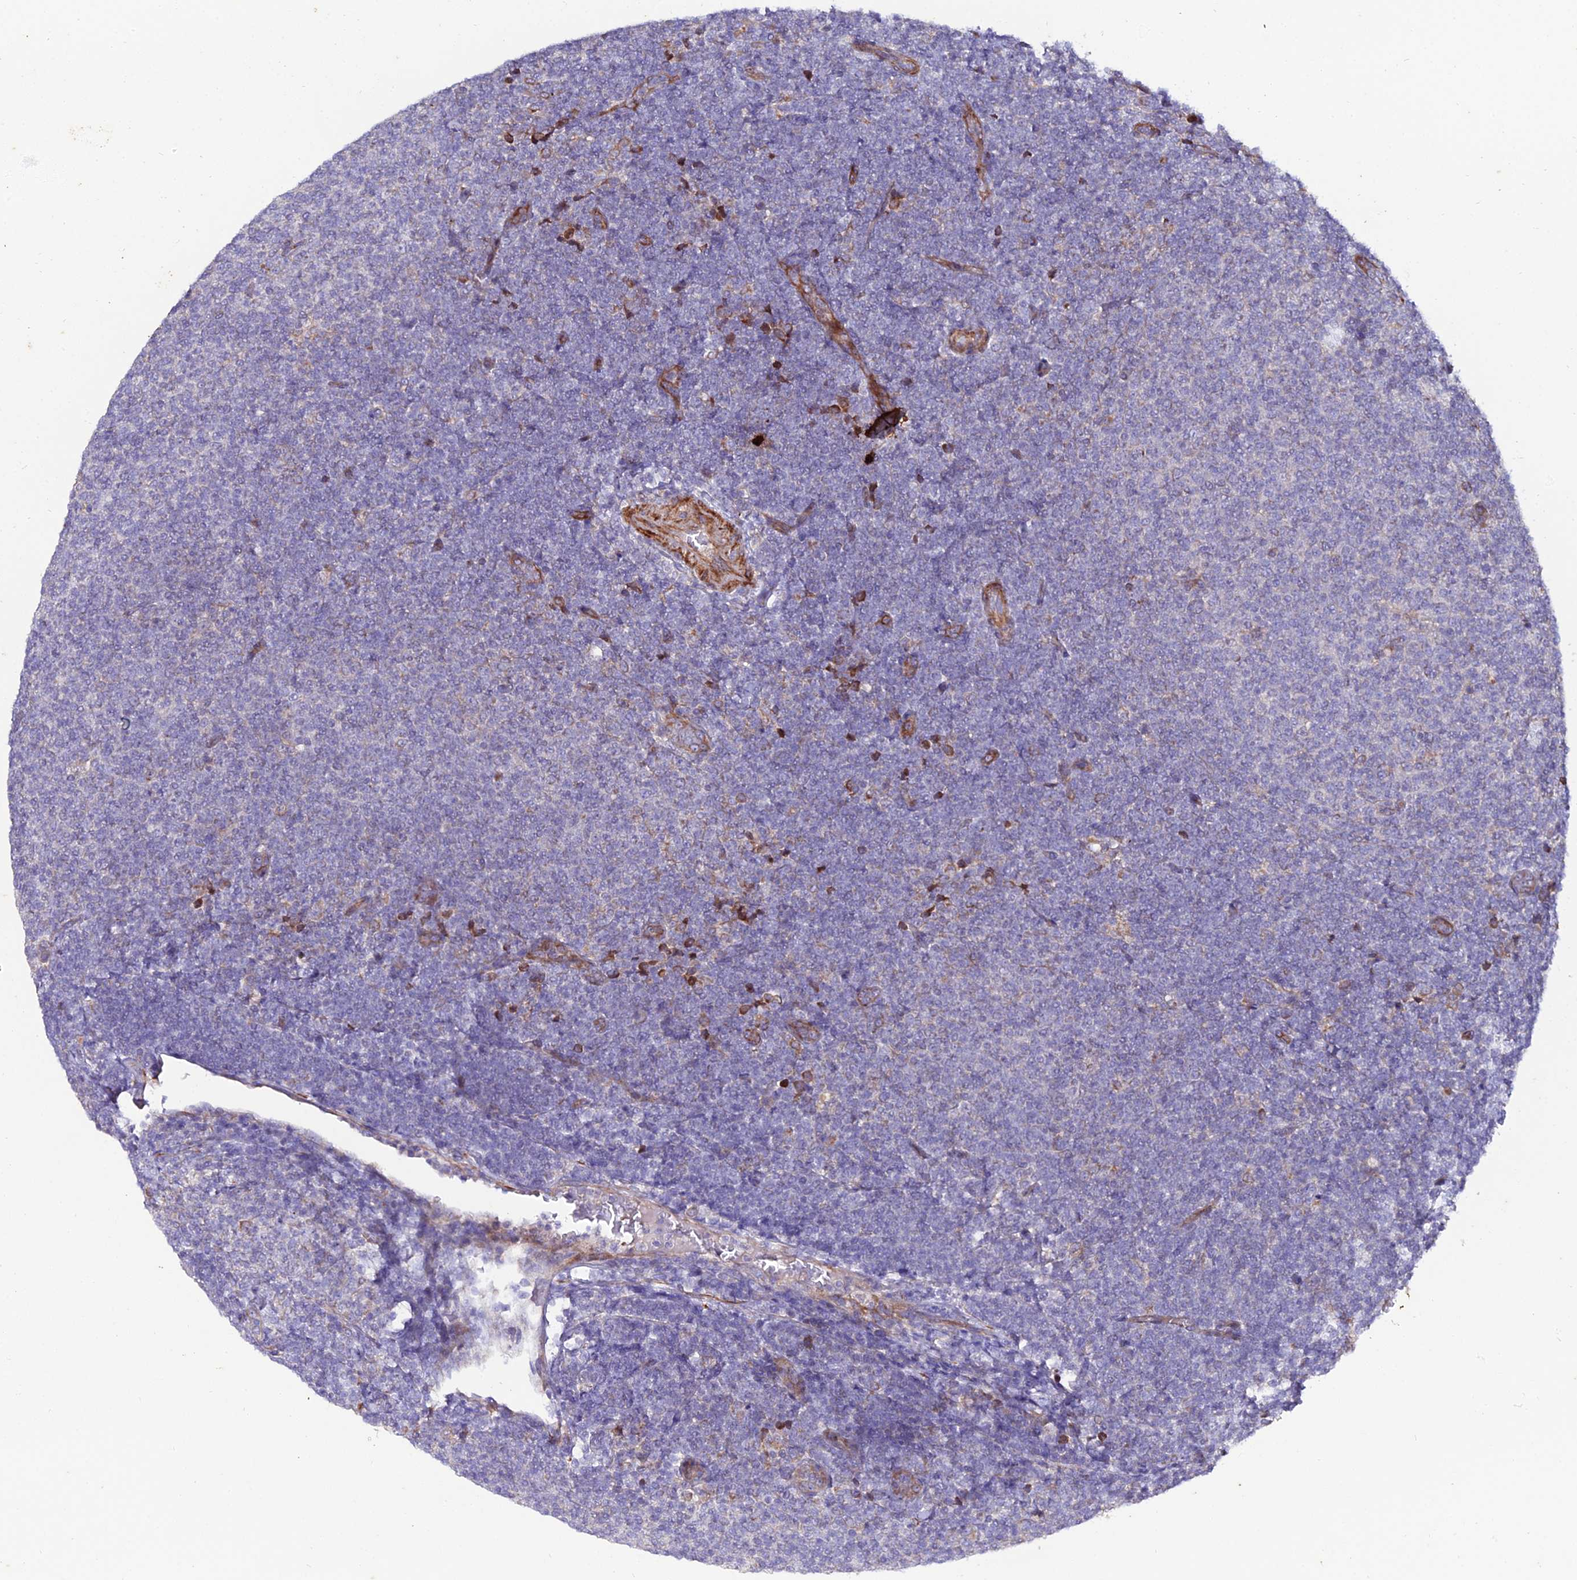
{"staining": {"intensity": "negative", "quantity": "none", "location": "none"}, "tissue": "lymphoma", "cell_type": "Tumor cells", "image_type": "cancer", "snomed": [{"axis": "morphology", "description": "Malignant lymphoma, non-Hodgkin's type, Low grade"}, {"axis": "topography", "description": "Lymph node"}], "caption": "This is an IHC image of human lymphoma. There is no staining in tumor cells.", "gene": "ARL6IP1", "patient": {"sex": "male", "age": 66}}